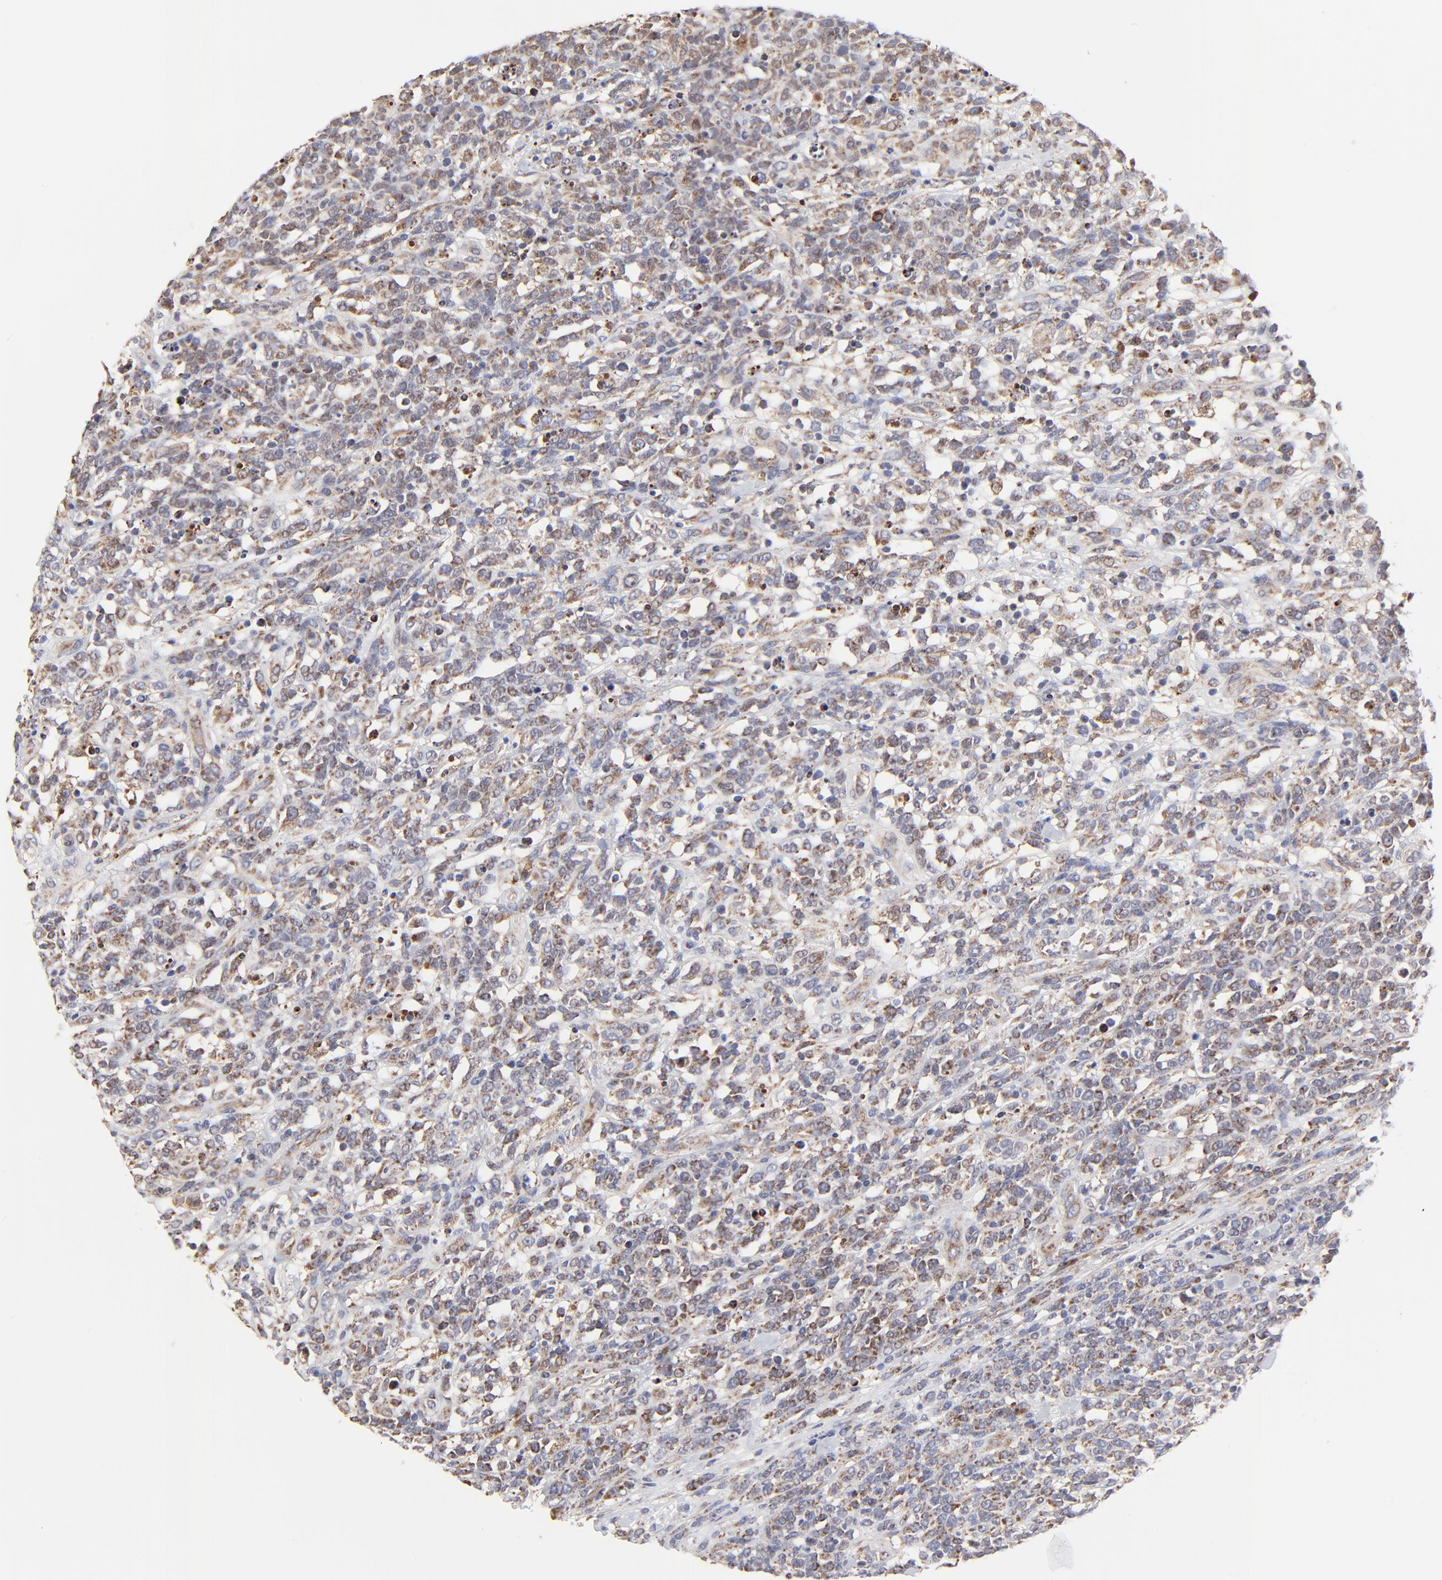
{"staining": {"intensity": "weak", "quantity": "25%-75%", "location": "cytoplasmic/membranous"}, "tissue": "lymphoma", "cell_type": "Tumor cells", "image_type": "cancer", "snomed": [{"axis": "morphology", "description": "Malignant lymphoma, non-Hodgkin's type, High grade"}, {"axis": "topography", "description": "Lymph node"}], "caption": "A brown stain labels weak cytoplasmic/membranous staining of a protein in human high-grade malignant lymphoma, non-Hodgkin's type tumor cells. (Brightfield microscopy of DAB IHC at high magnification).", "gene": "ZNF550", "patient": {"sex": "female", "age": 73}}